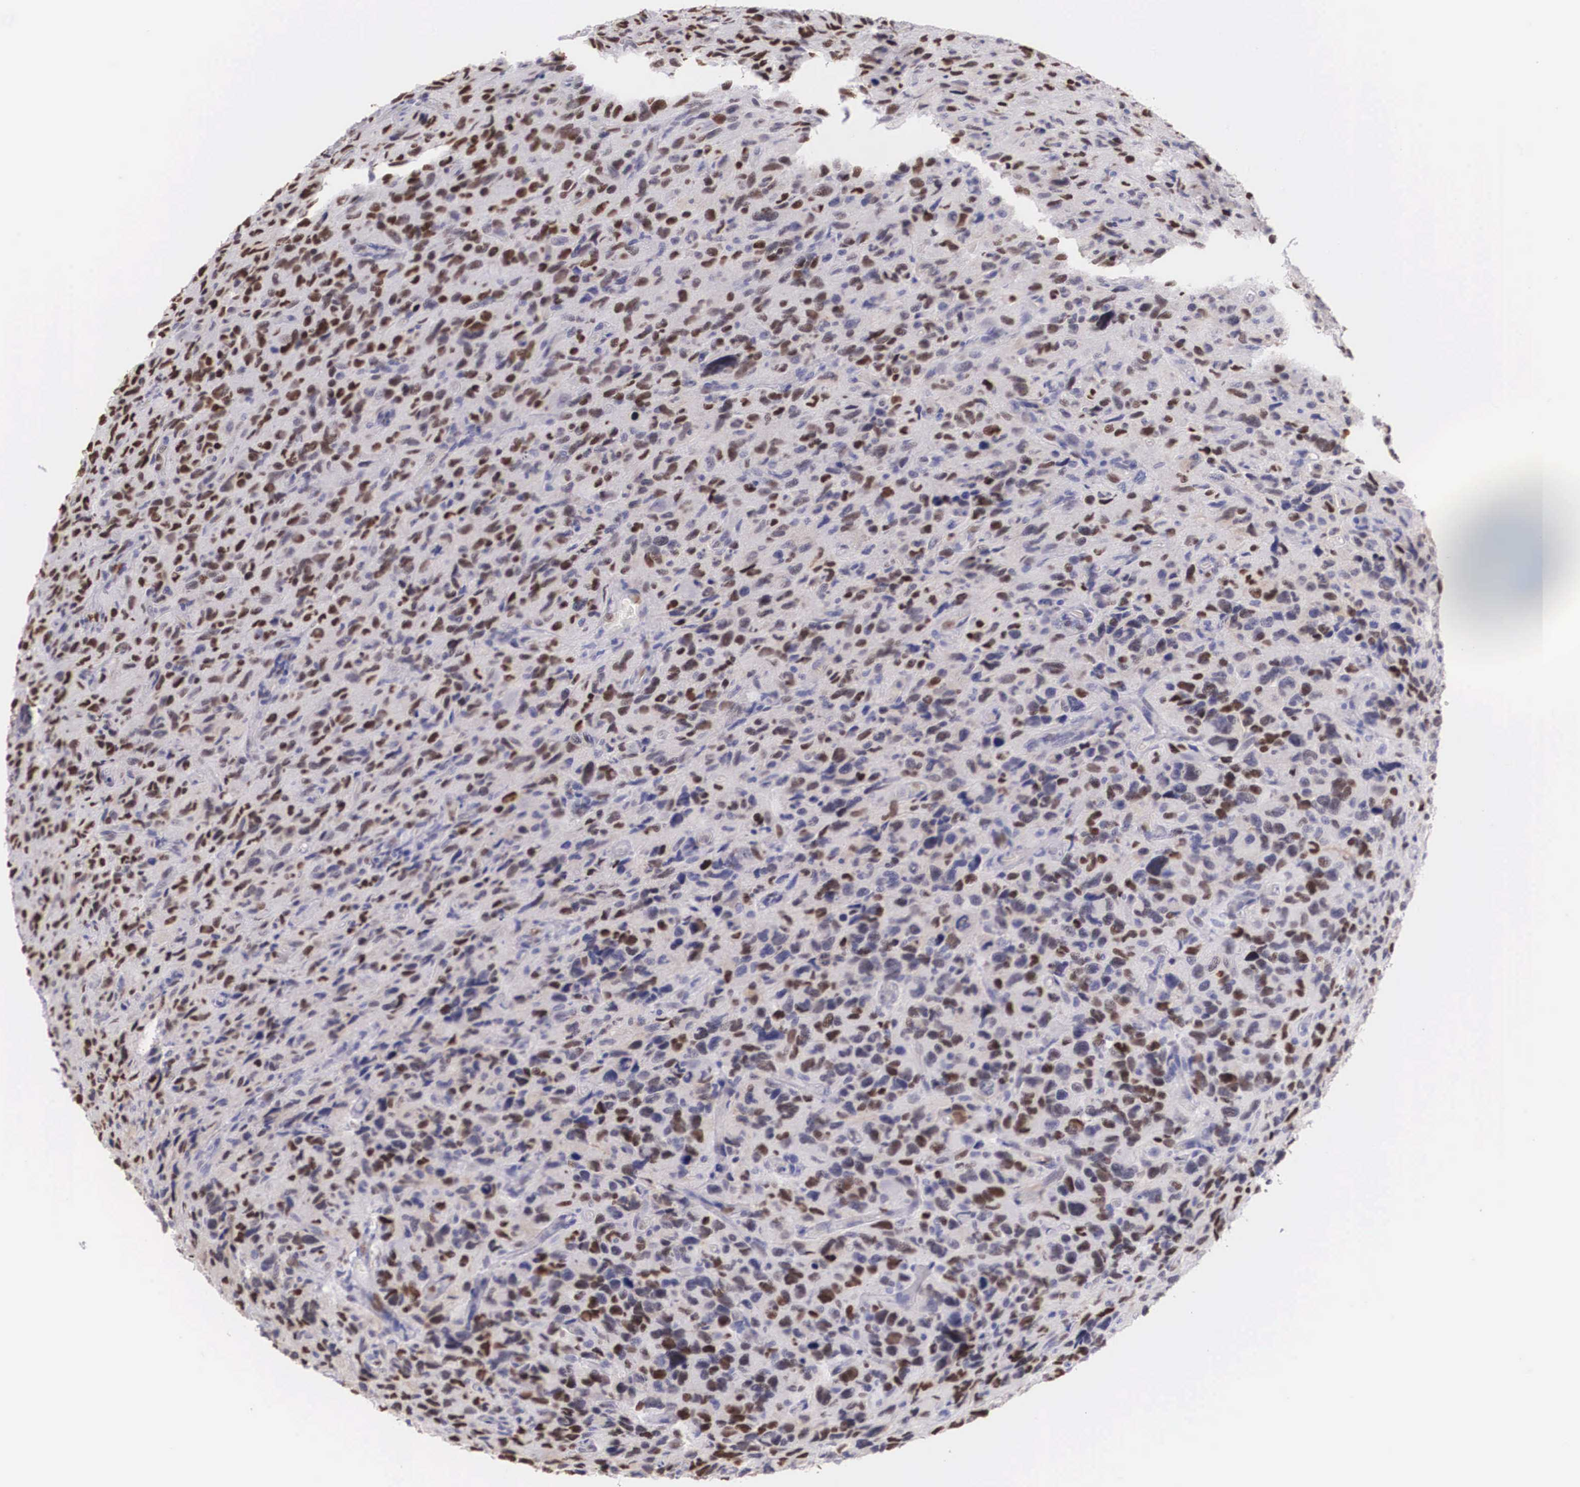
{"staining": {"intensity": "strong", "quantity": "25%-75%", "location": "nuclear"}, "tissue": "glioma", "cell_type": "Tumor cells", "image_type": "cancer", "snomed": [{"axis": "morphology", "description": "Glioma, malignant, High grade"}, {"axis": "topography", "description": "Brain"}], "caption": "Glioma stained with immunohistochemistry (IHC) displays strong nuclear staining in about 25%-75% of tumor cells.", "gene": "HMGN5", "patient": {"sex": "female", "age": 60}}